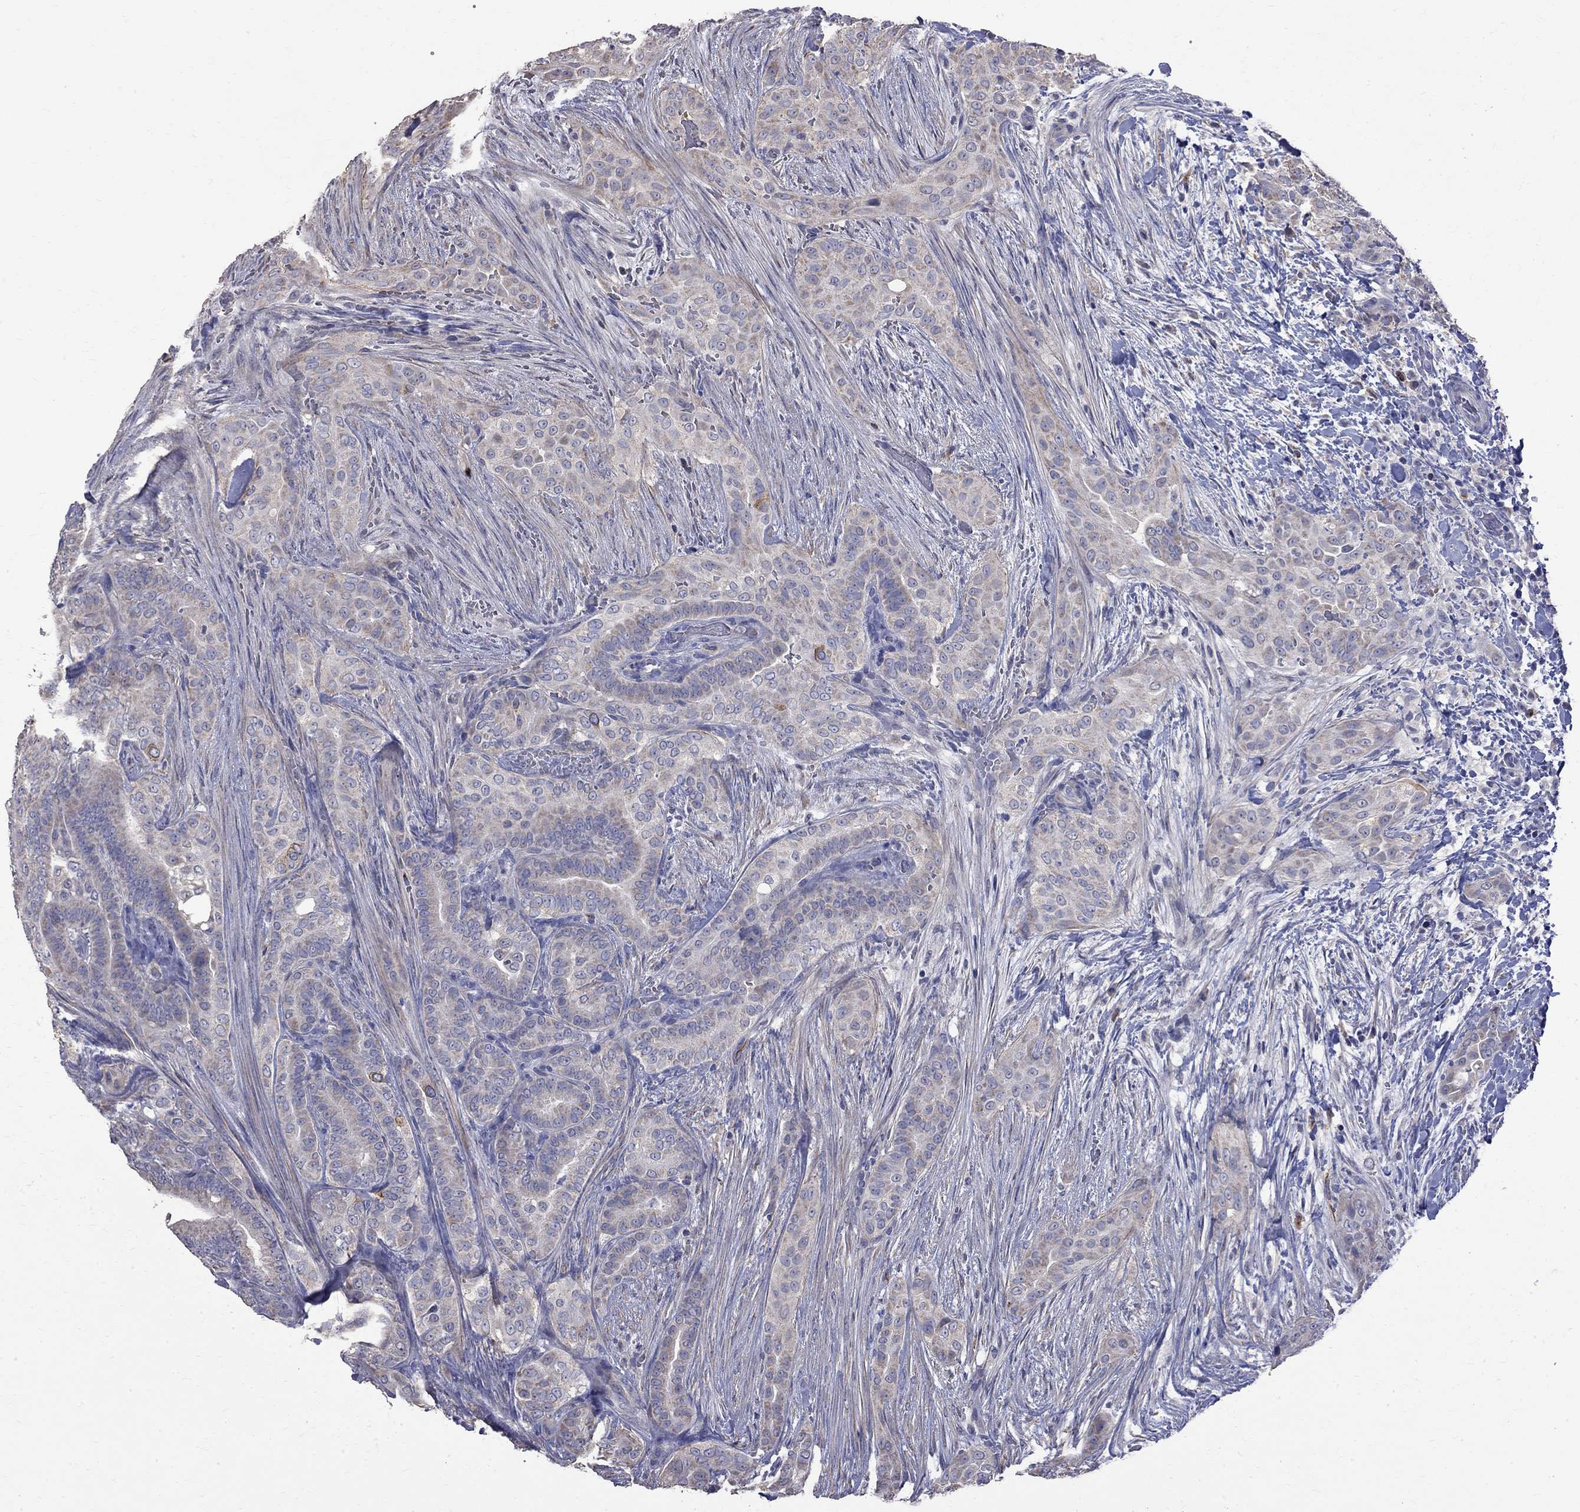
{"staining": {"intensity": "negative", "quantity": "none", "location": "none"}, "tissue": "thyroid cancer", "cell_type": "Tumor cells", "image_type": "cancer", "snomed": [{"axis": "morphology", "description": "Papillary adenocarcinoma, NOS"}, {"axis": "topography", "description": "Thyroid gland"}], "caption": "Immunohistochemistry of human thyroid cancer displays no expression in tumor cells. Brightfield microscopy of immunohistochemistry stained with DAB (brown) and hematoxylin (blue), captured at high magnification.", "gene": "CKAP2", "patient": {"sex": "male", "age": 61}}